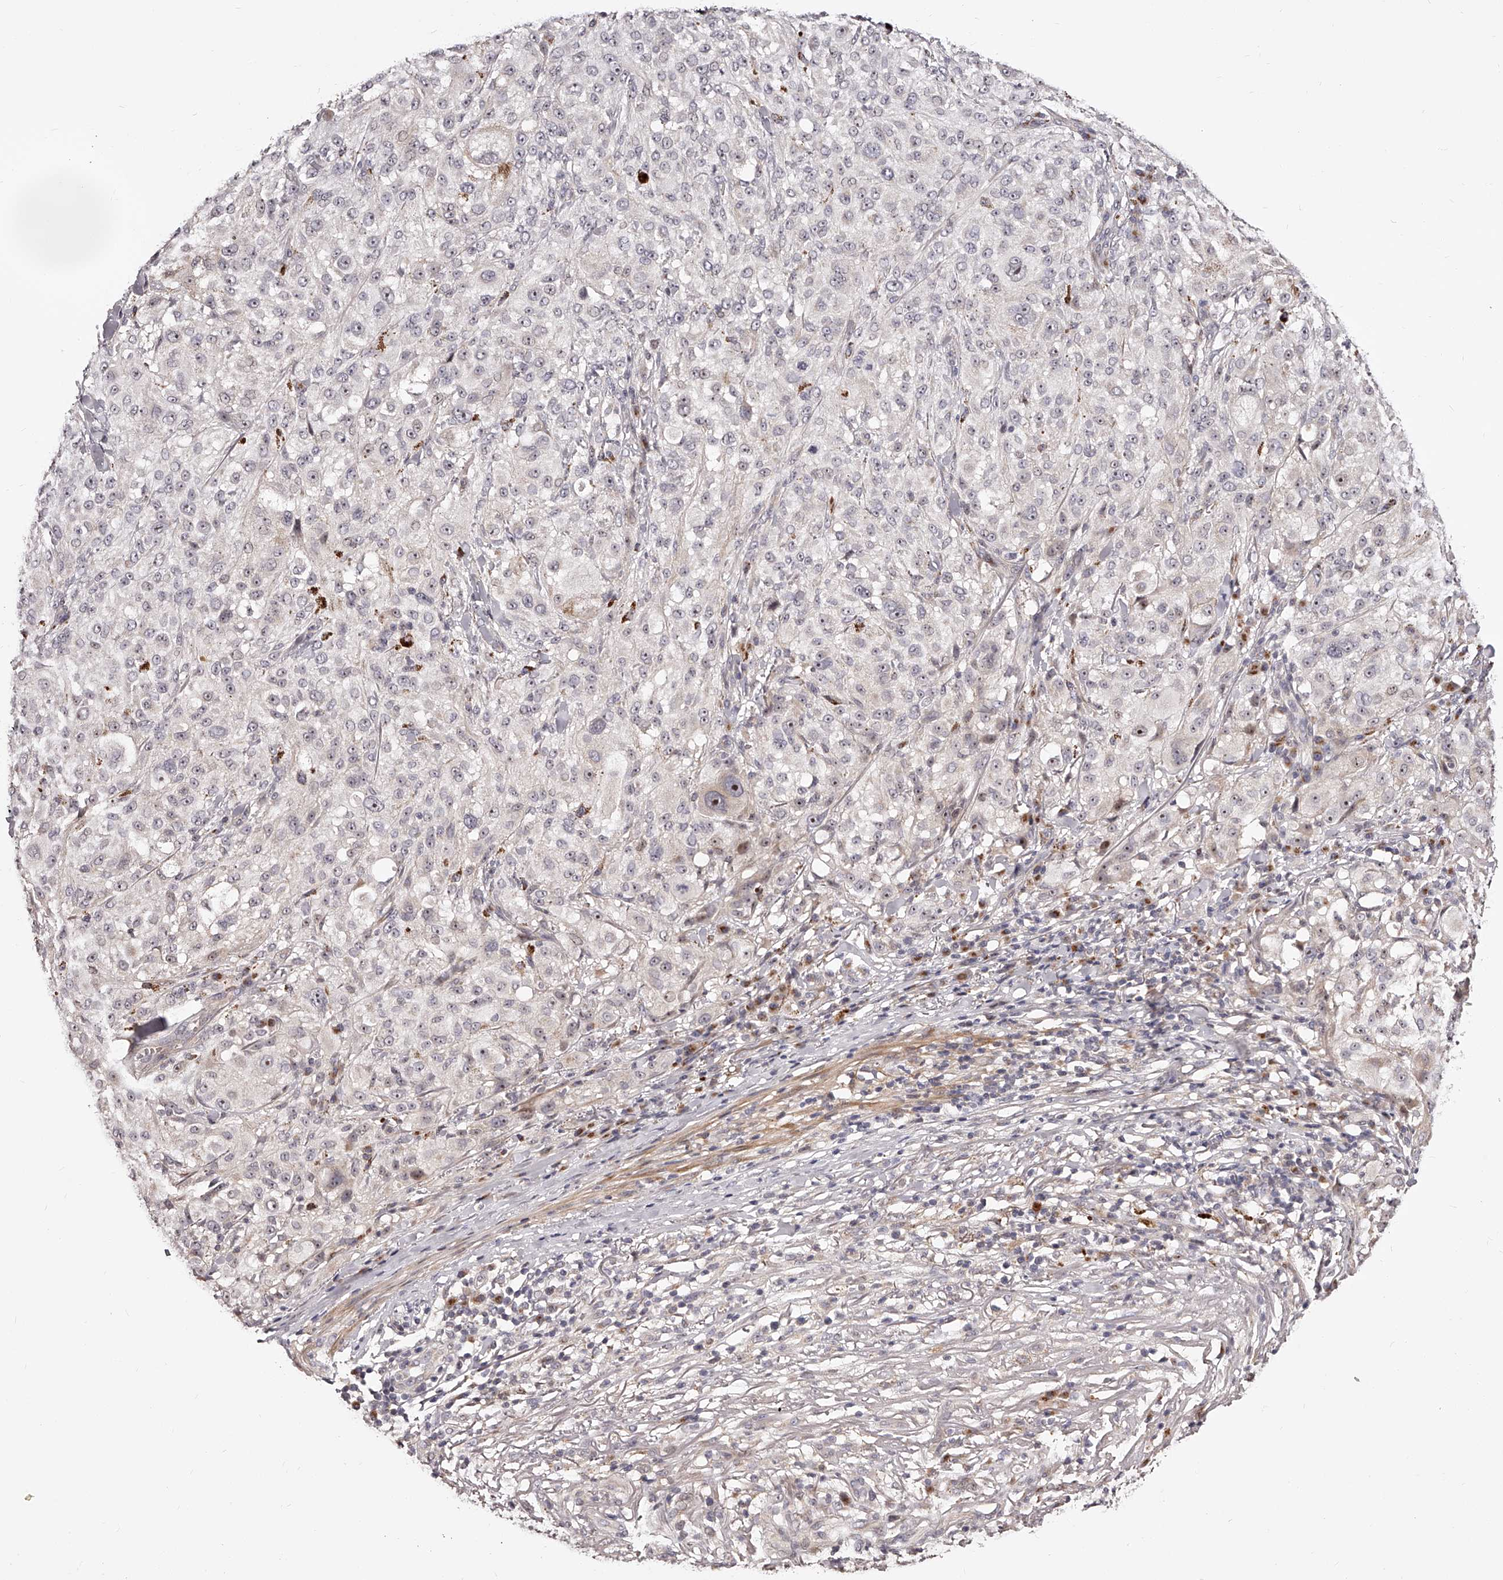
{"staining": {"intensity": "weak", "quantity": "<25%", "location": "nuclear"}, "tissue": "melanoma", "cell_type": "Tumor cells", "image_type": "cancer", "snomed": [{"axis": "morphology", "description": "Necrosis, NOS"}, {"axis": "morphology", "description": "Malignant melanoma, NOS"}, {"axis": "topography", "description": "Skin"}], "caption": "The immunohistochemistry image has no significant staining in tumor cells of melanoma tissue.", "gene": "ZNF502", "patient": {"sex": "female", "age": 87}}